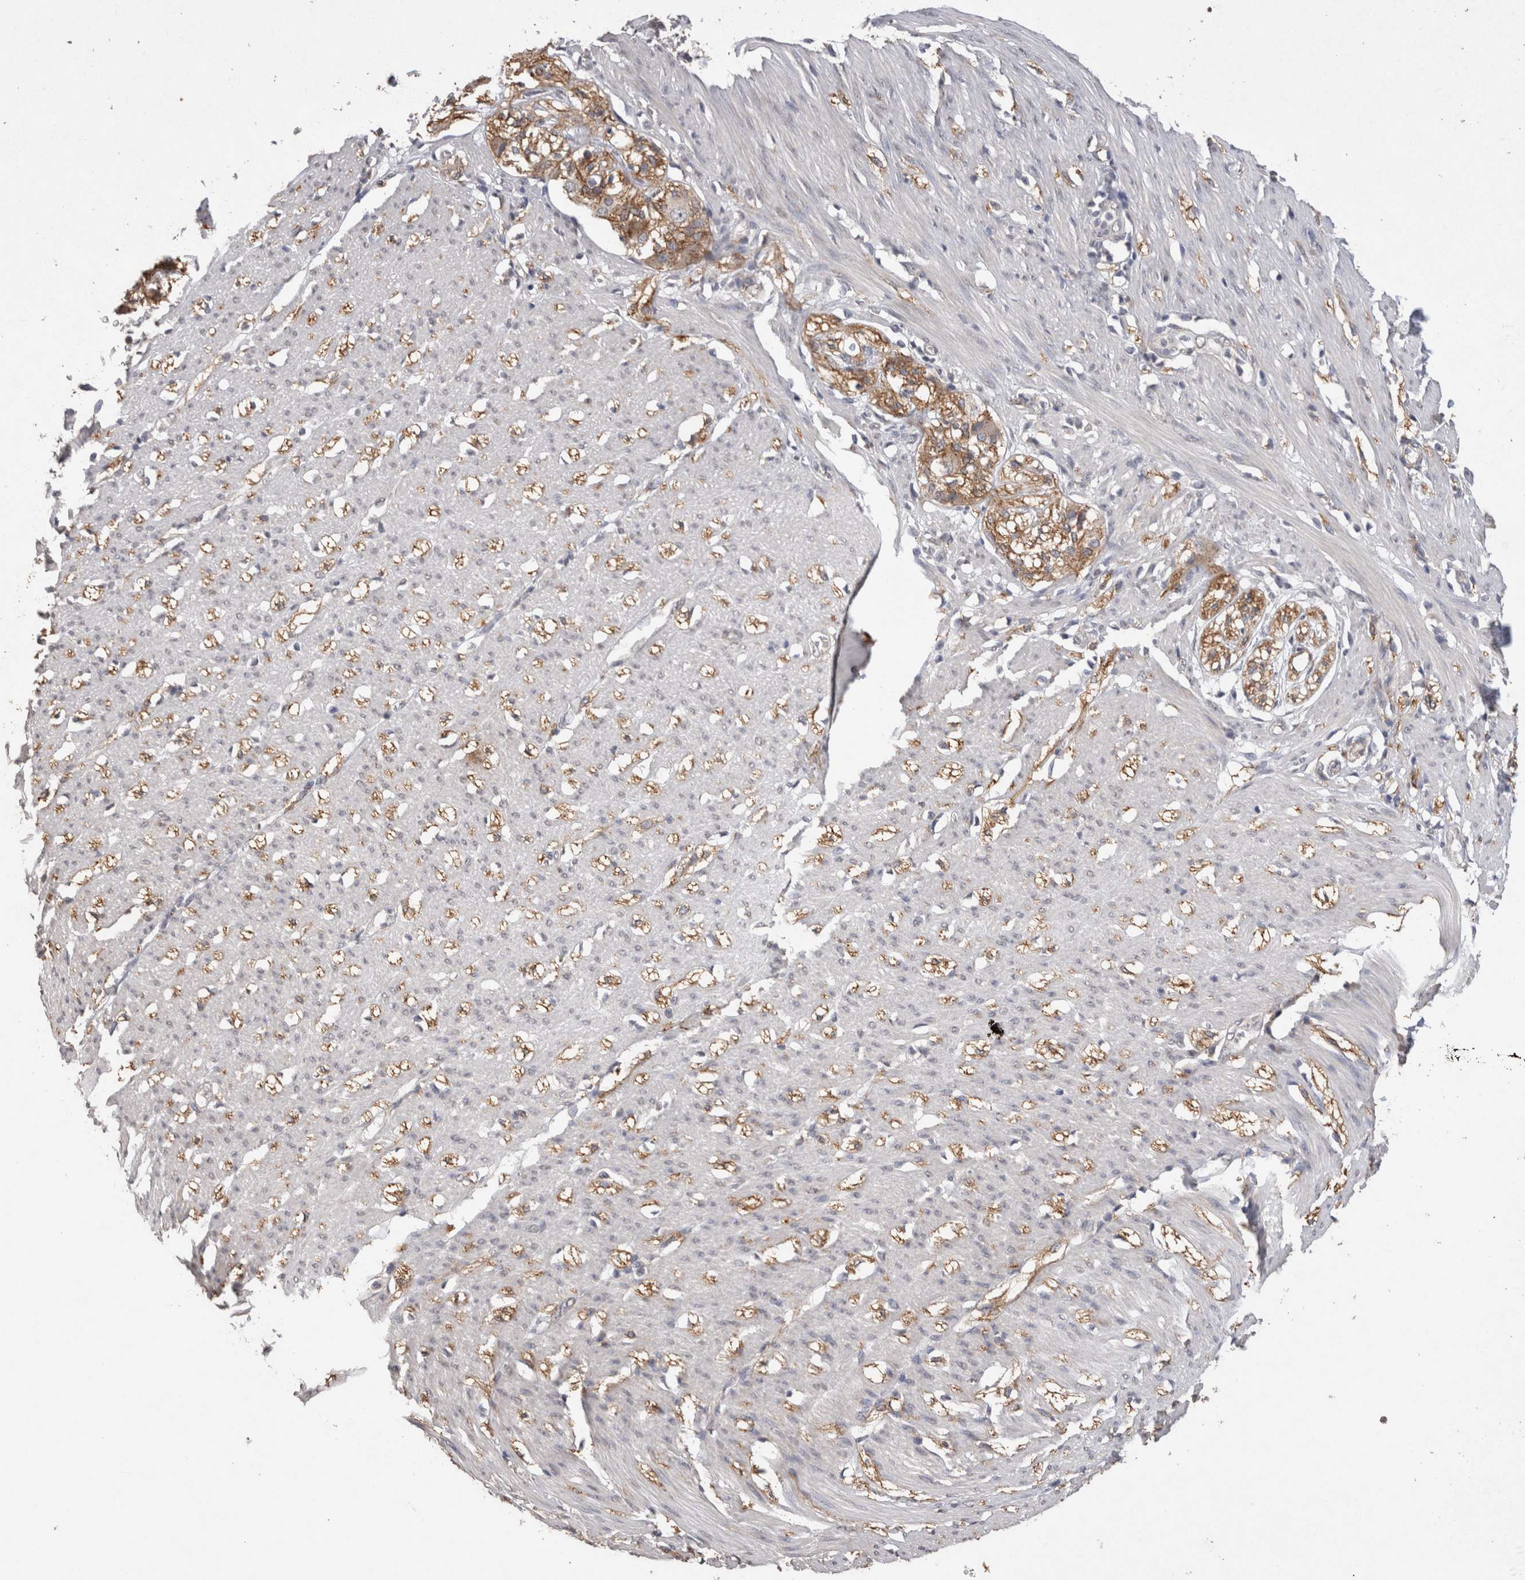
{"staining": {"intensity": "negative", "quantity": "none", "location": "none"}, "tissue": "smooth muscle", "cell_type": "Smooth muscle cells", "image_type": "normal", "snomed": [{"axis": "morphology", "description": "Normal tissue, NOS"}, {"axis": "morphology", "description": "Adenocarcinoma, NOS"}, {"axis": "topography", "description": "Colon"}, {"axis": "topography", "description": "Peripheral nerve tissue"}], "caption": "Immunohistochemical staining of benign smooth muscle shows no significant staining in smooth muscle cells.", "gene": "CDH6", "patient": {"sex": "male", "age": 14}}